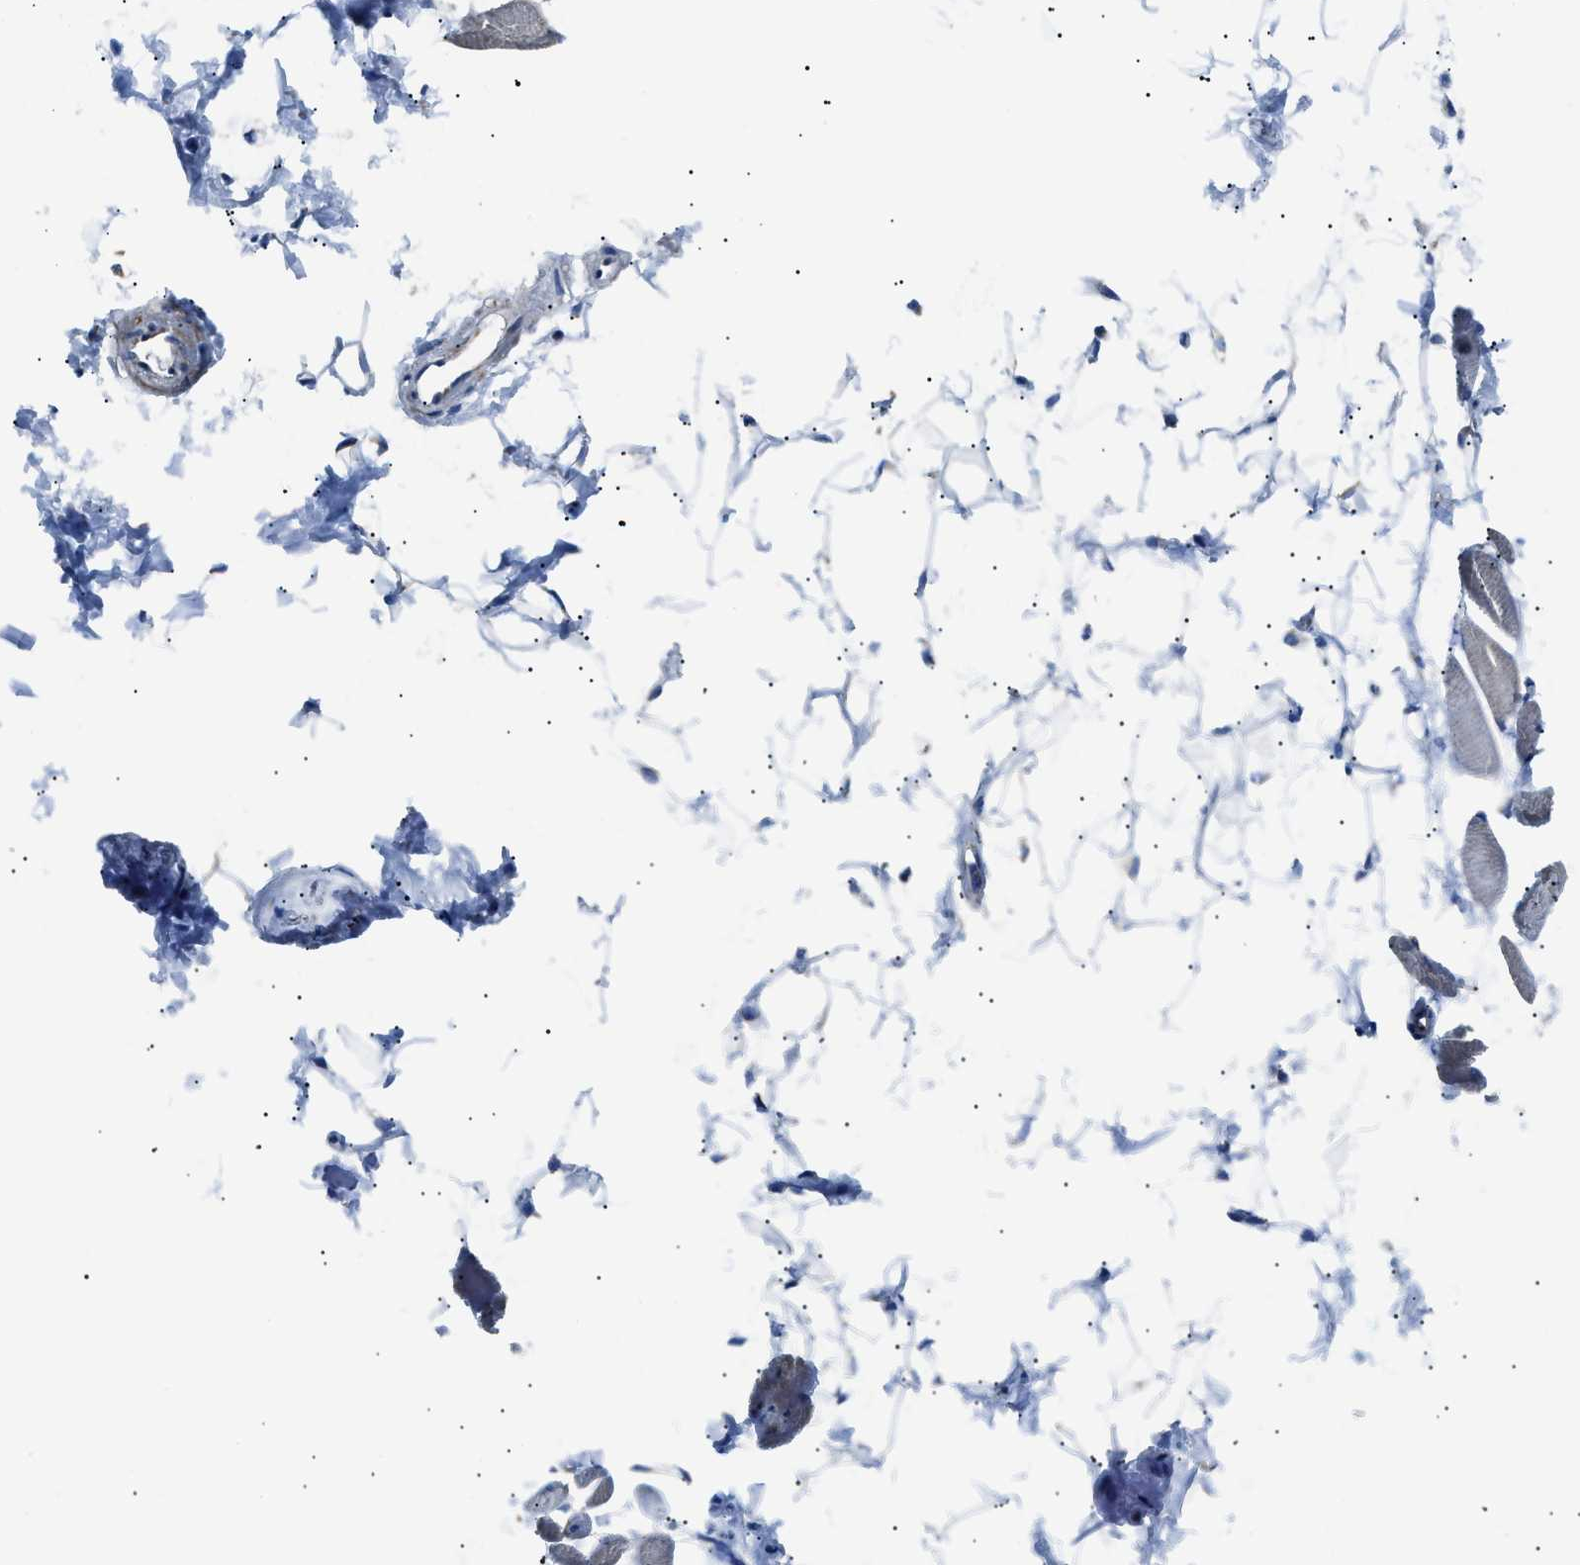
{"staining": {"intensity": "moderate", "quantity": ">75%", "location": "cytoplasmic/membranous"}, "tissue": "skeletal muscle", "cell_type": "Myocytes", "image_type": "normal", "snomed": [{"axis": "morphology", "description": "Normal tissue, NOS"}, {"axis": "topography", "description": "Skeletal muscle"}, {"axis": "topography", "description": "Oral tissue"}, {"axis": "topography", "description": "Peripheral nerve tissue"}], "caption": "Protein analysis of normal skeletal muscle demonstrates moderate cytoplasmic/membranous expression in about >75% of myocytes.", "gene": "PHB2", "patient": {"sex": "female", "age": 84}}